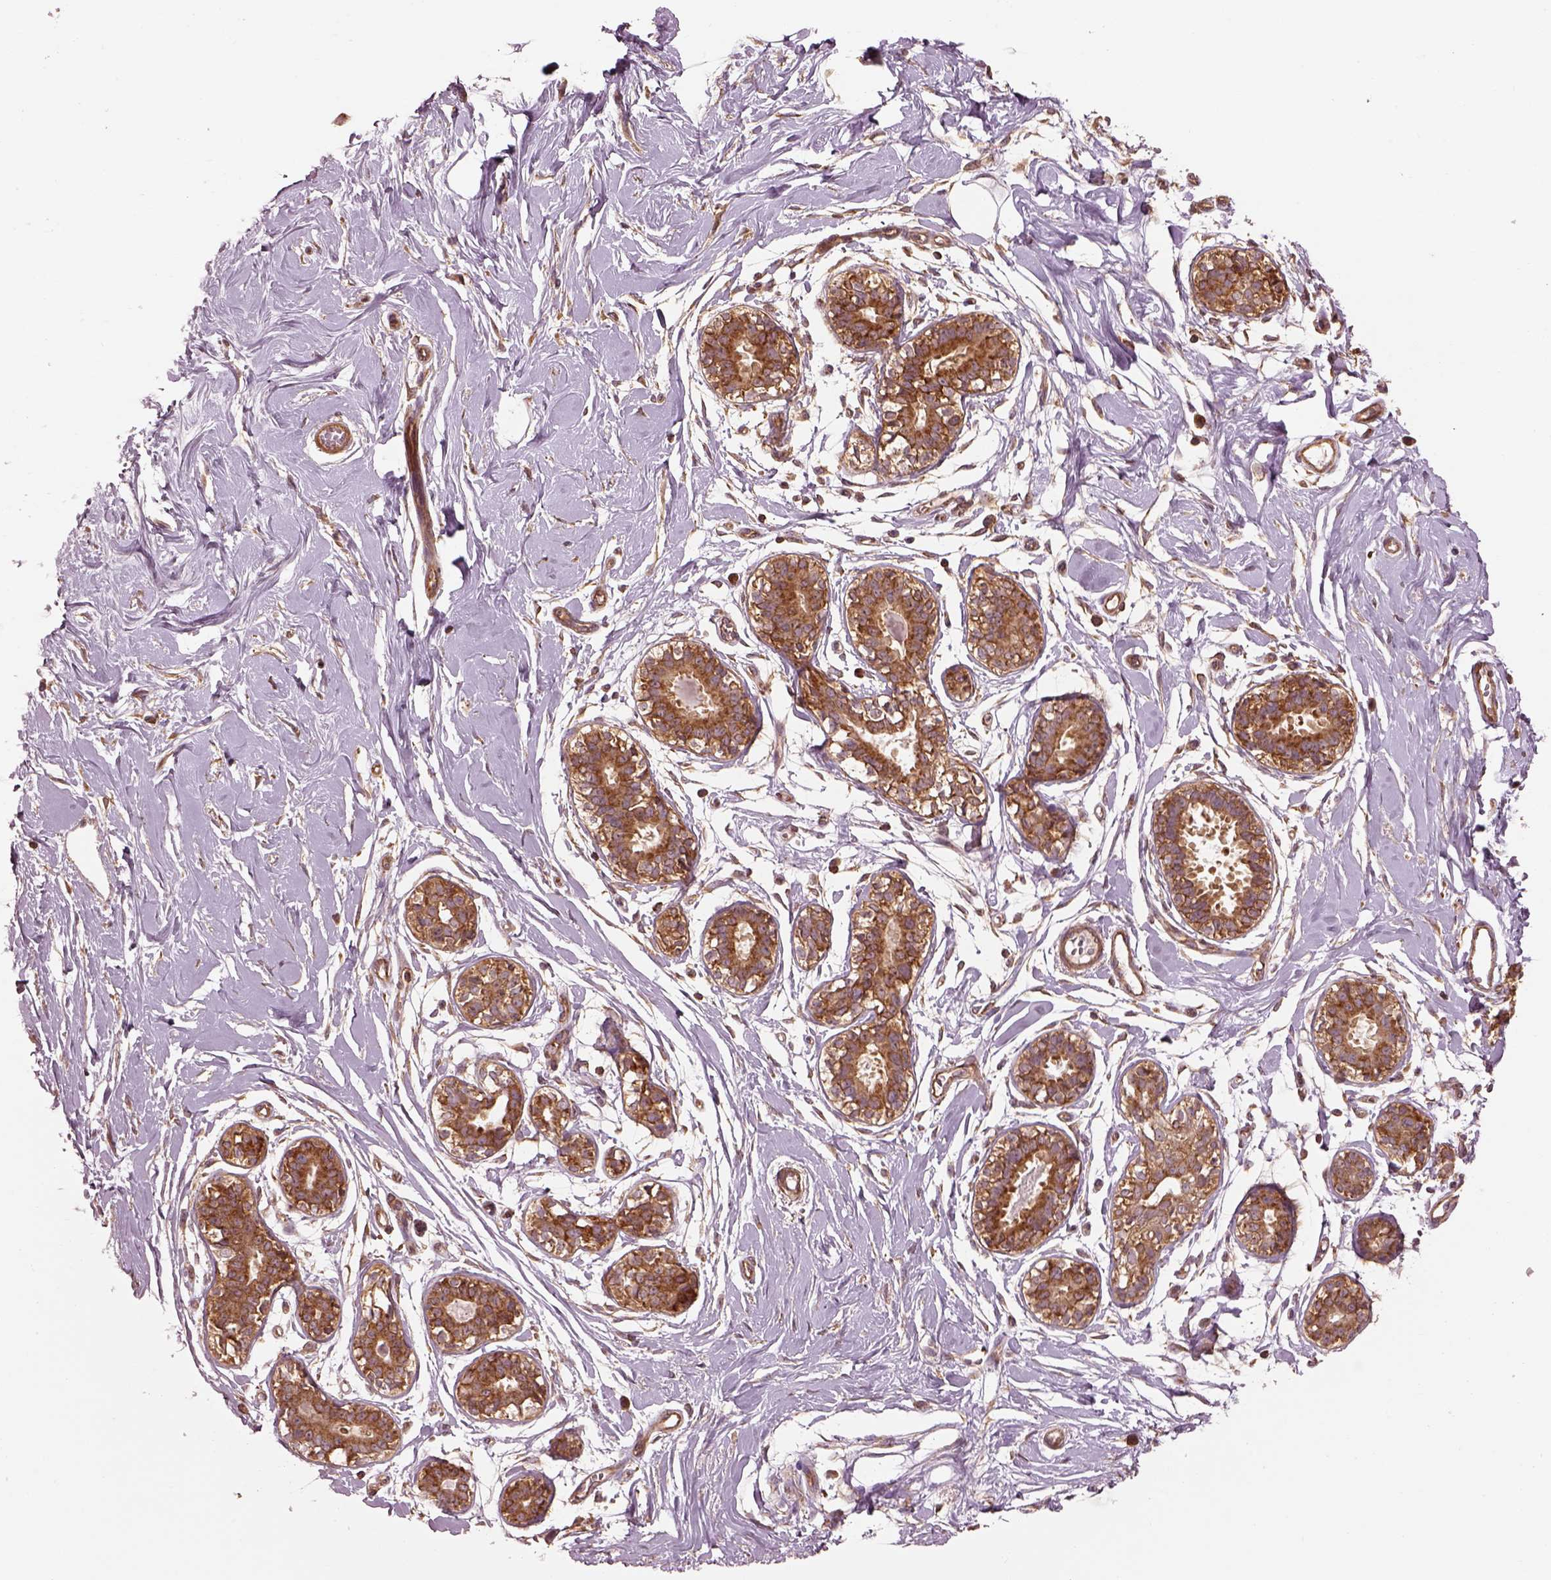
{"staining": {"intensity": "weak", "quantity": "<25%", "location": "cytoplasmic/membranous"}, "tissue": "breast", "cell_type": "Adipocytes", "image_type": "normal", "snomed": [{"axis": "morphology", "description": "Normal tissue, NOS"}, {"axis": "topography", "description": "Breast"}], "caption": "Breast was stained to show a protein in brown. There is no significant expression in adipocytes. (DAB (3,3'-diaminobenzidine) IHC, high magnification).", "gene": "LSM14A", "patient": {"sex": "female", "age": 49}}